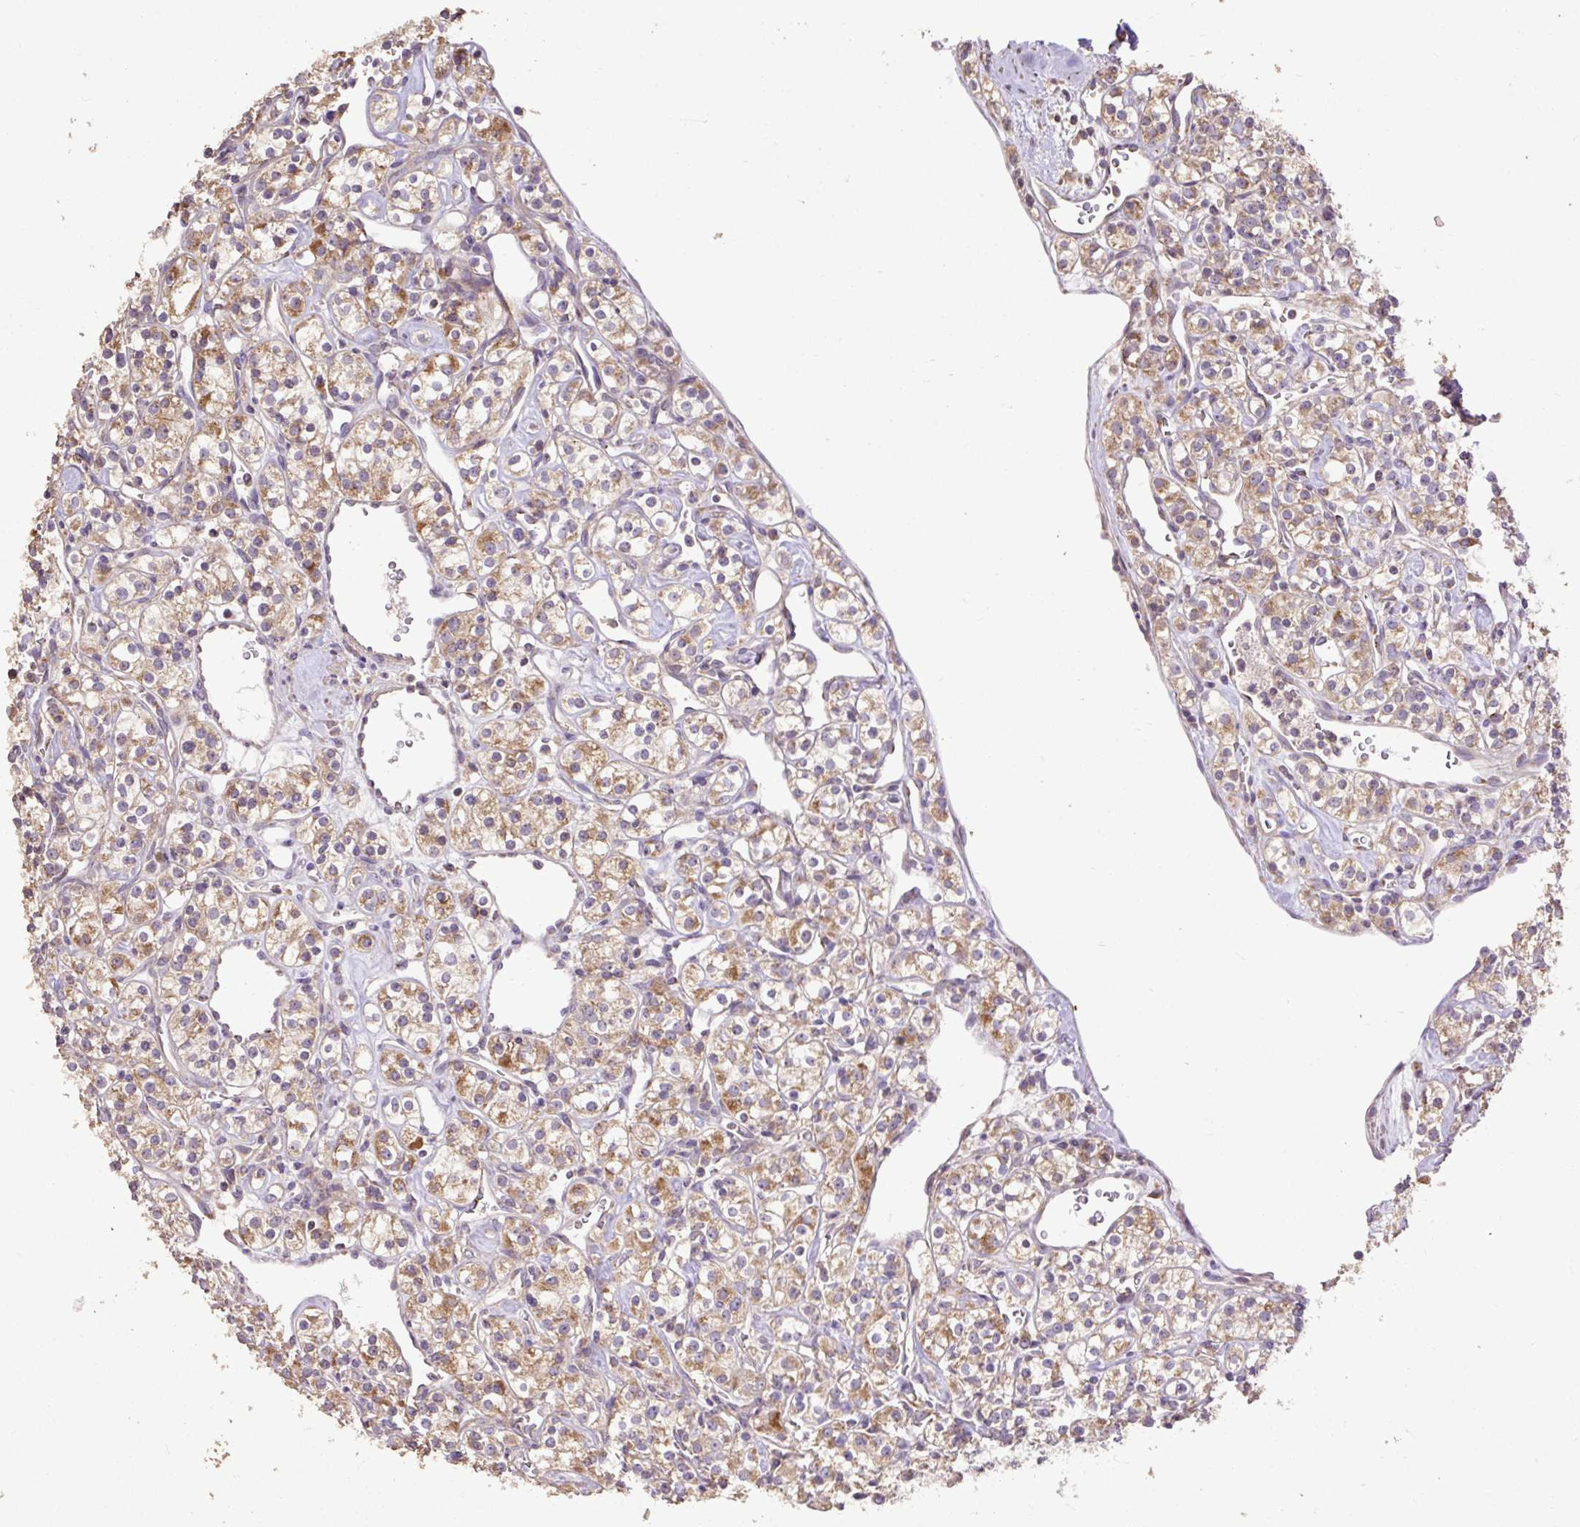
{"staining": {"intensity": "moderate", "quantity": "25%-75%", "location": "cytoplasmic/membranous"}, "tissue": "renal cancer", "cell_type": "Tumor cells", "image_type": "cancer", "snomed": [{"axis": "morphology", "description": "Adenocarcinoma, NOS"}, {"axis": "topography", "description": "Kidney"}], "caption": "Immunohistochemical staining of renal cancer reveals moderate cytoplasmic/membranous protein staining in about 25%-75% of tumor cells.", "gene": "ABR", "patient": {"sex": "male", "age": 77}}